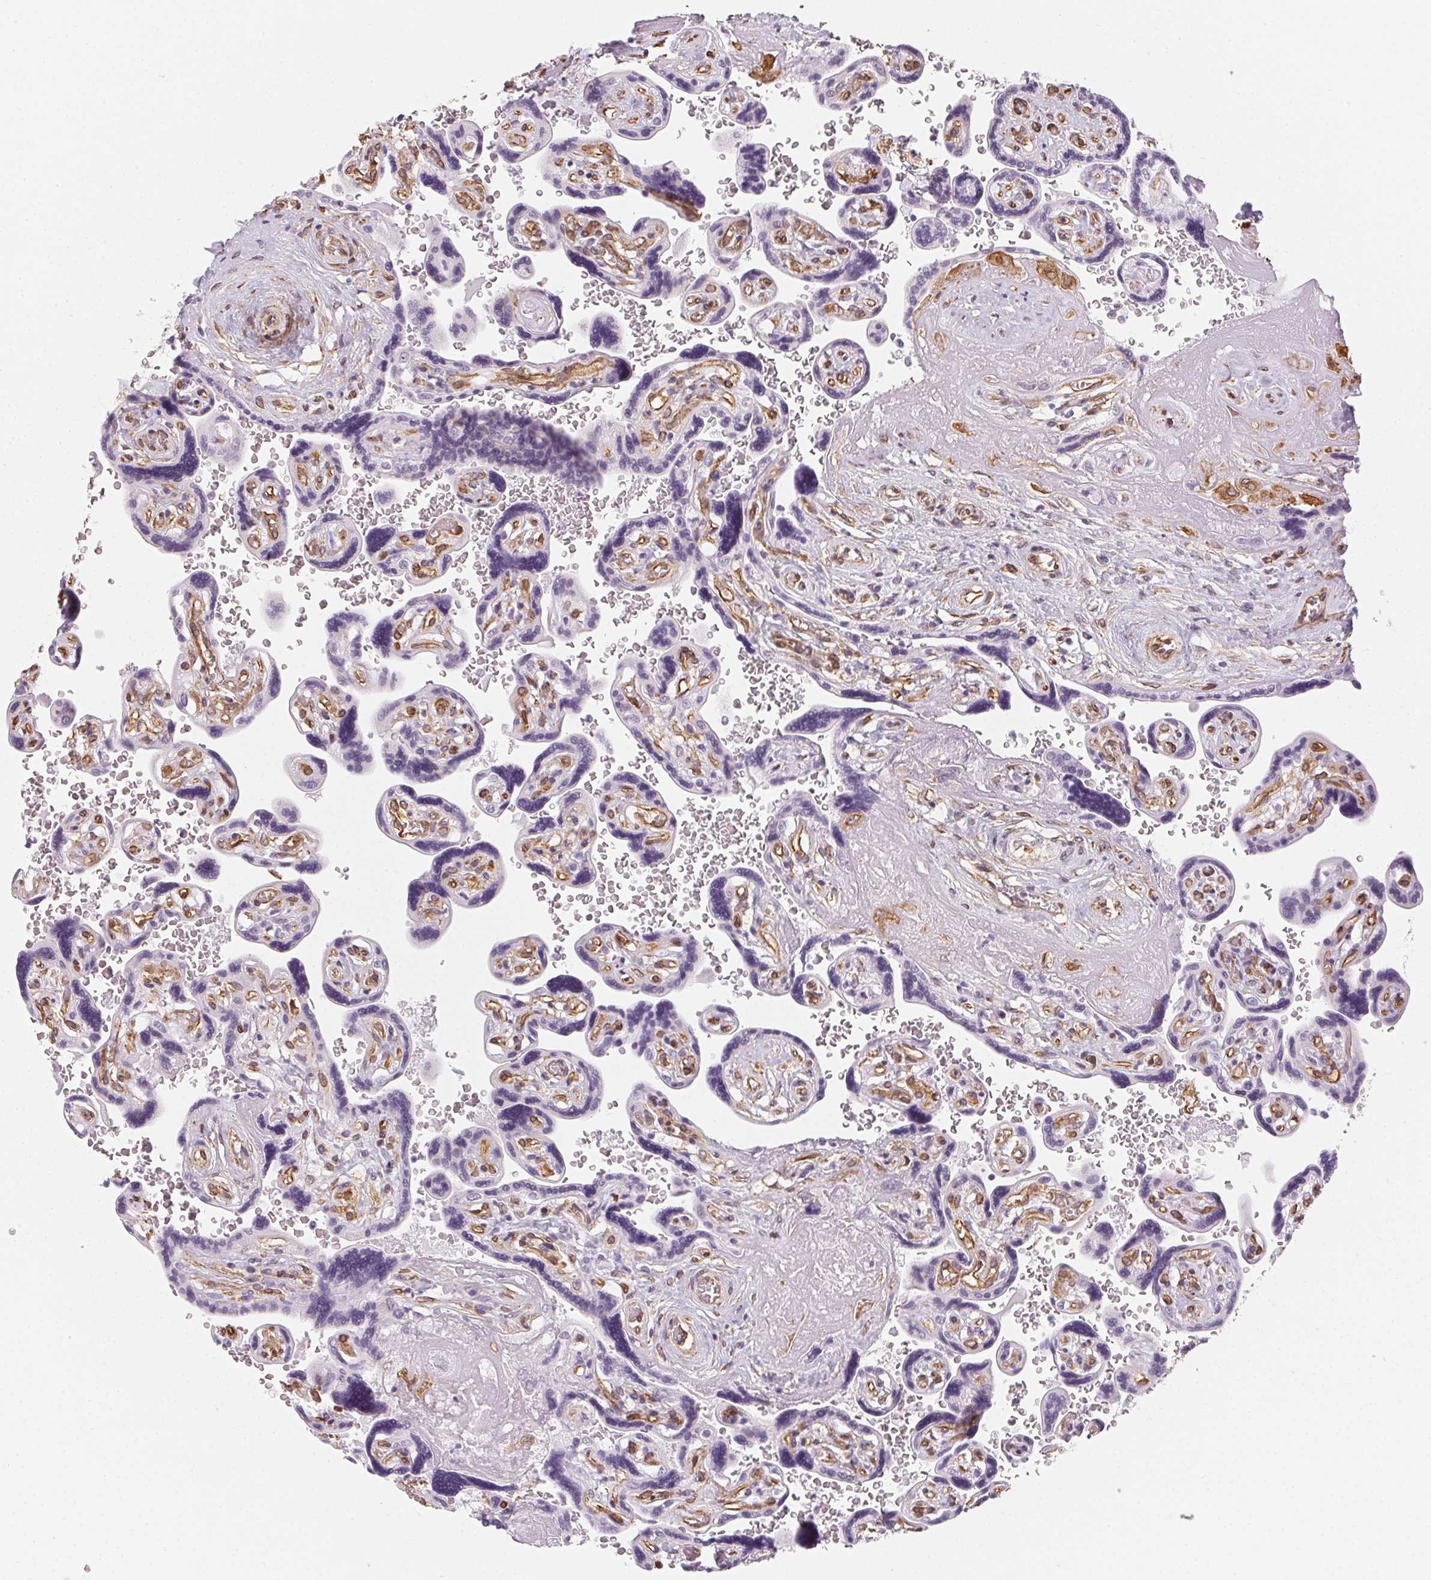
{"staining": {"intensity": "moderate", "quantity": ">75%", "location": "cytoplasmic/membranous"}, "tissue": "placenta", "cell_type": "Decidual cells", "image_type": "normal", "snomed": [{"axis": "morphology", "description": "Normal tissue, NOS"}, {"axis": "topography", "description": "Placenta"}], "caption": "This photomicrograph displays unremarkable placenta stained with immunohistochemistry (IHC) to label a protein in brown. The cytoplasmic/membranous of decidual cells show moderate positivity for the protein. Nuclei are counter-stained blue.", "gene": "RSBN1", "patient": {"sex": "female", "age": 32}}